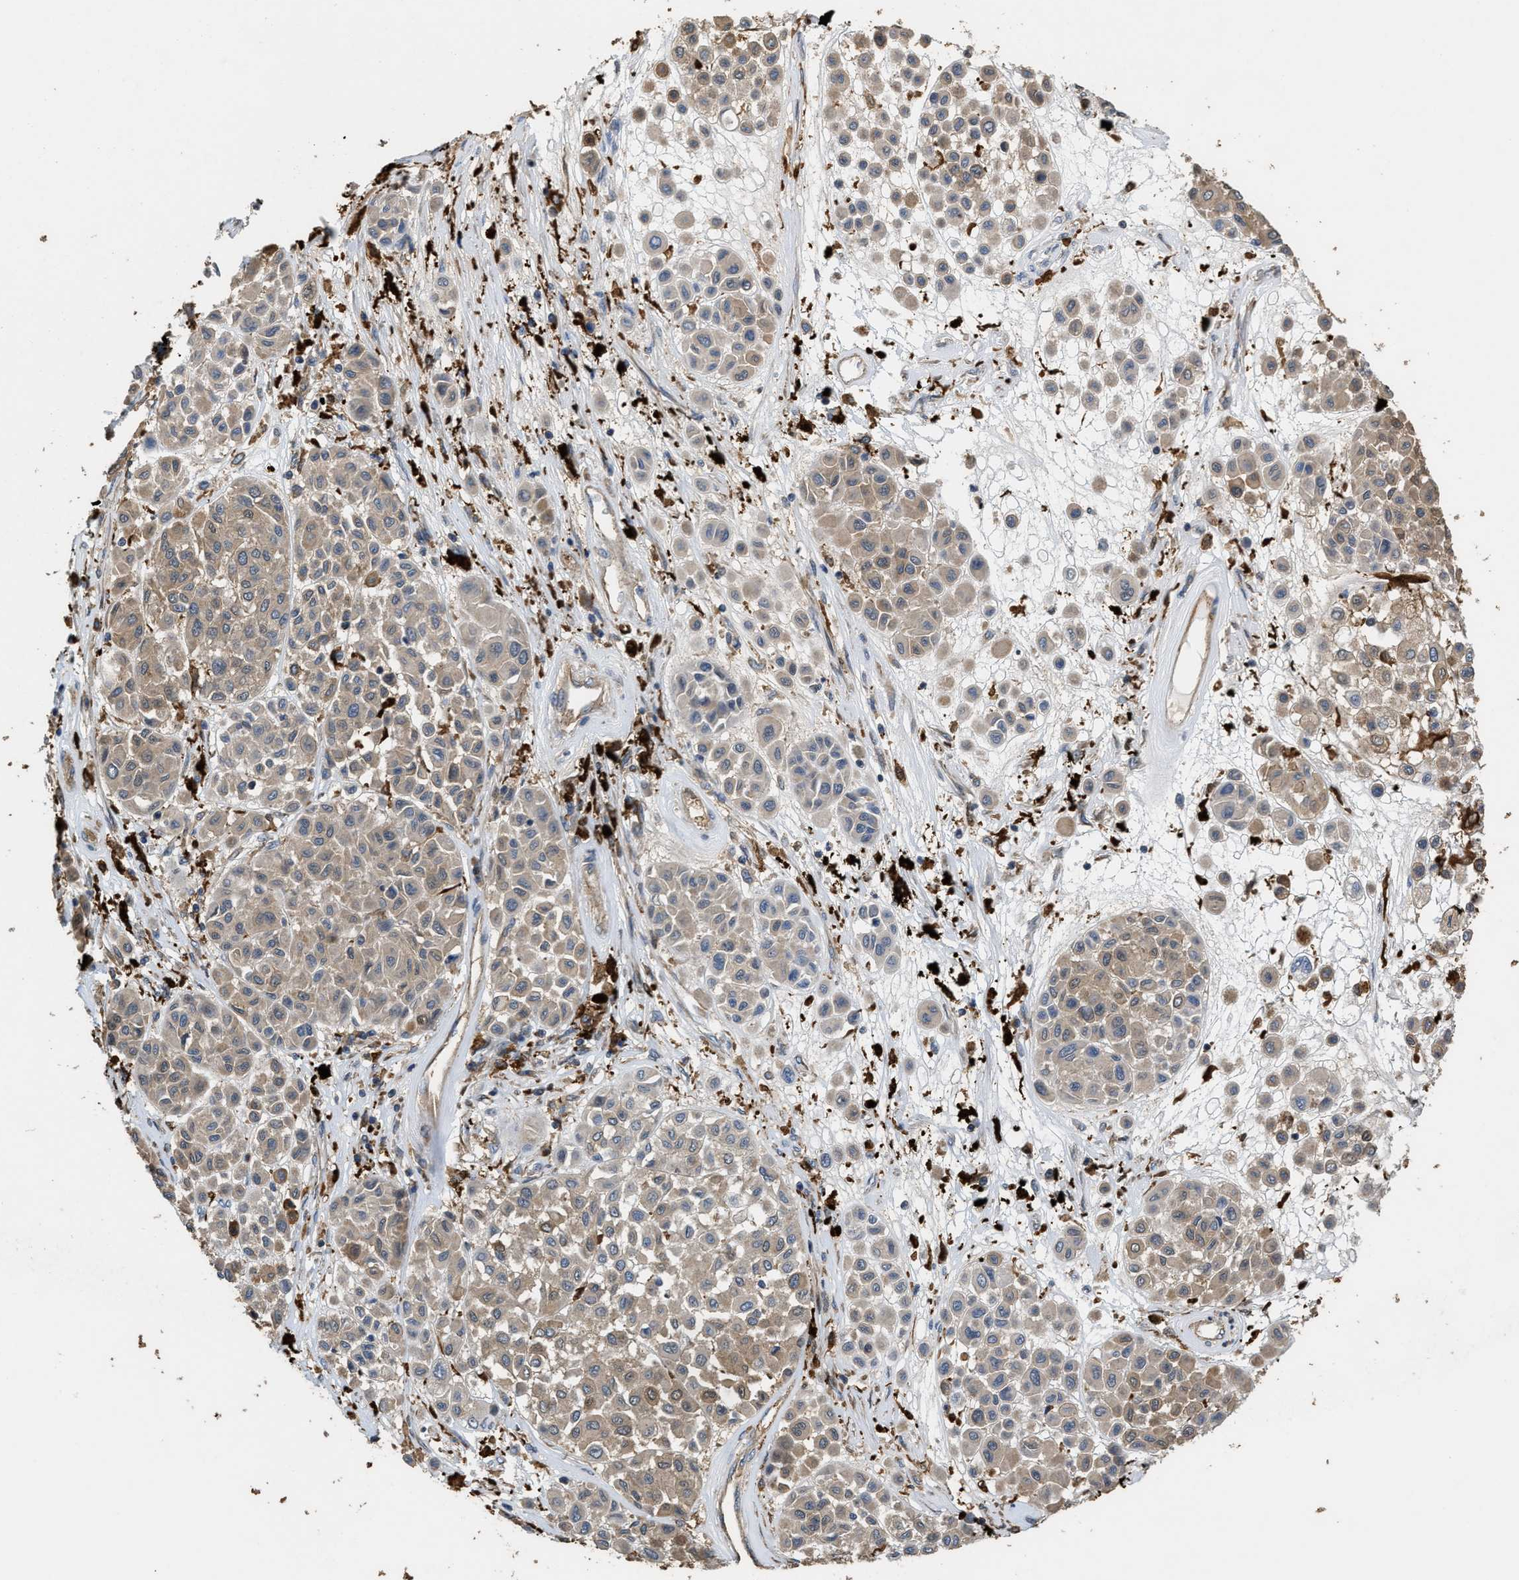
{"staining": {"intensity": "moderate", "quantity": ">75%", "location": "cytoplasmic/membranous"}, "tissue": "melanoma", "cell_type": "Tumor cells", "image_type": "cancer", "snomed": [{"axis": "morphology", "description": "Malignant melanoma, Metastatic site"}, {"axis": "topography", "description": "Soft tissue"}], "caption": "Protein staining by IHC exhibits moderate cytoplasmic/membranous staining in approximately >75% of tumor cells in malignant melanoma (metastatic site).", "gene": "ATIC", "patient": {"sex": "male", "age": 41}}